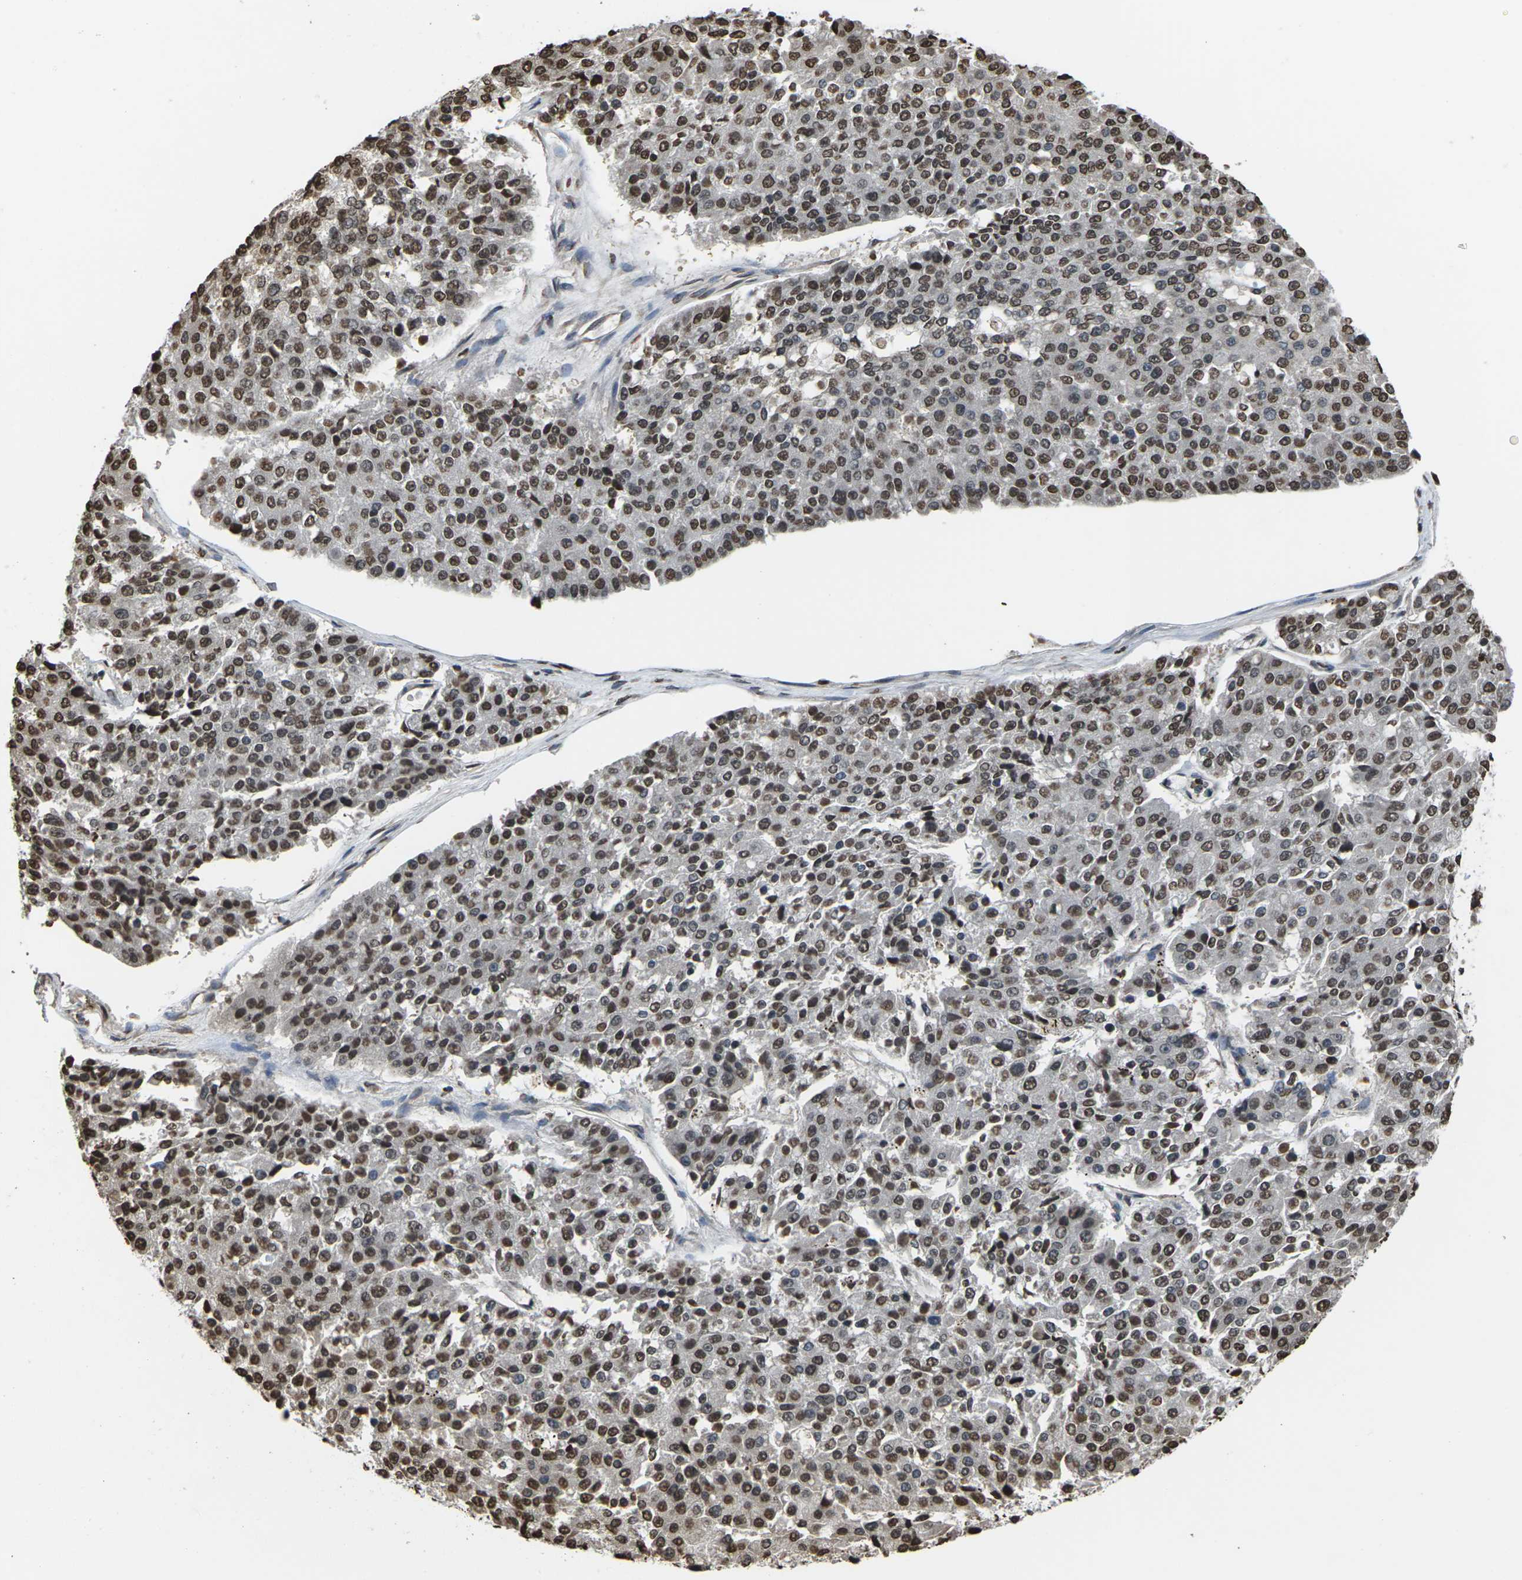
{"staining": {"intensity": "moderate", "quantity": ">75%", "location": "nuclear"}, "tissue": "pancreatic cancer", "cell_type": "Tumor cells", "image_type": "cancer", "snomed": [{"axis": "morphology", "description": "Adenocarcinoma, NOS"}, {"axis": "topography", "description": "Pancreas"}], "caption": "Tumor cells demonstrate medium levels of moderate nuclear positivity in about >75% of cells in human pancreatic cancer (adenocarcinoma).", "gene": "EMSY", "patient": {"sex": "male", "age": 50}}